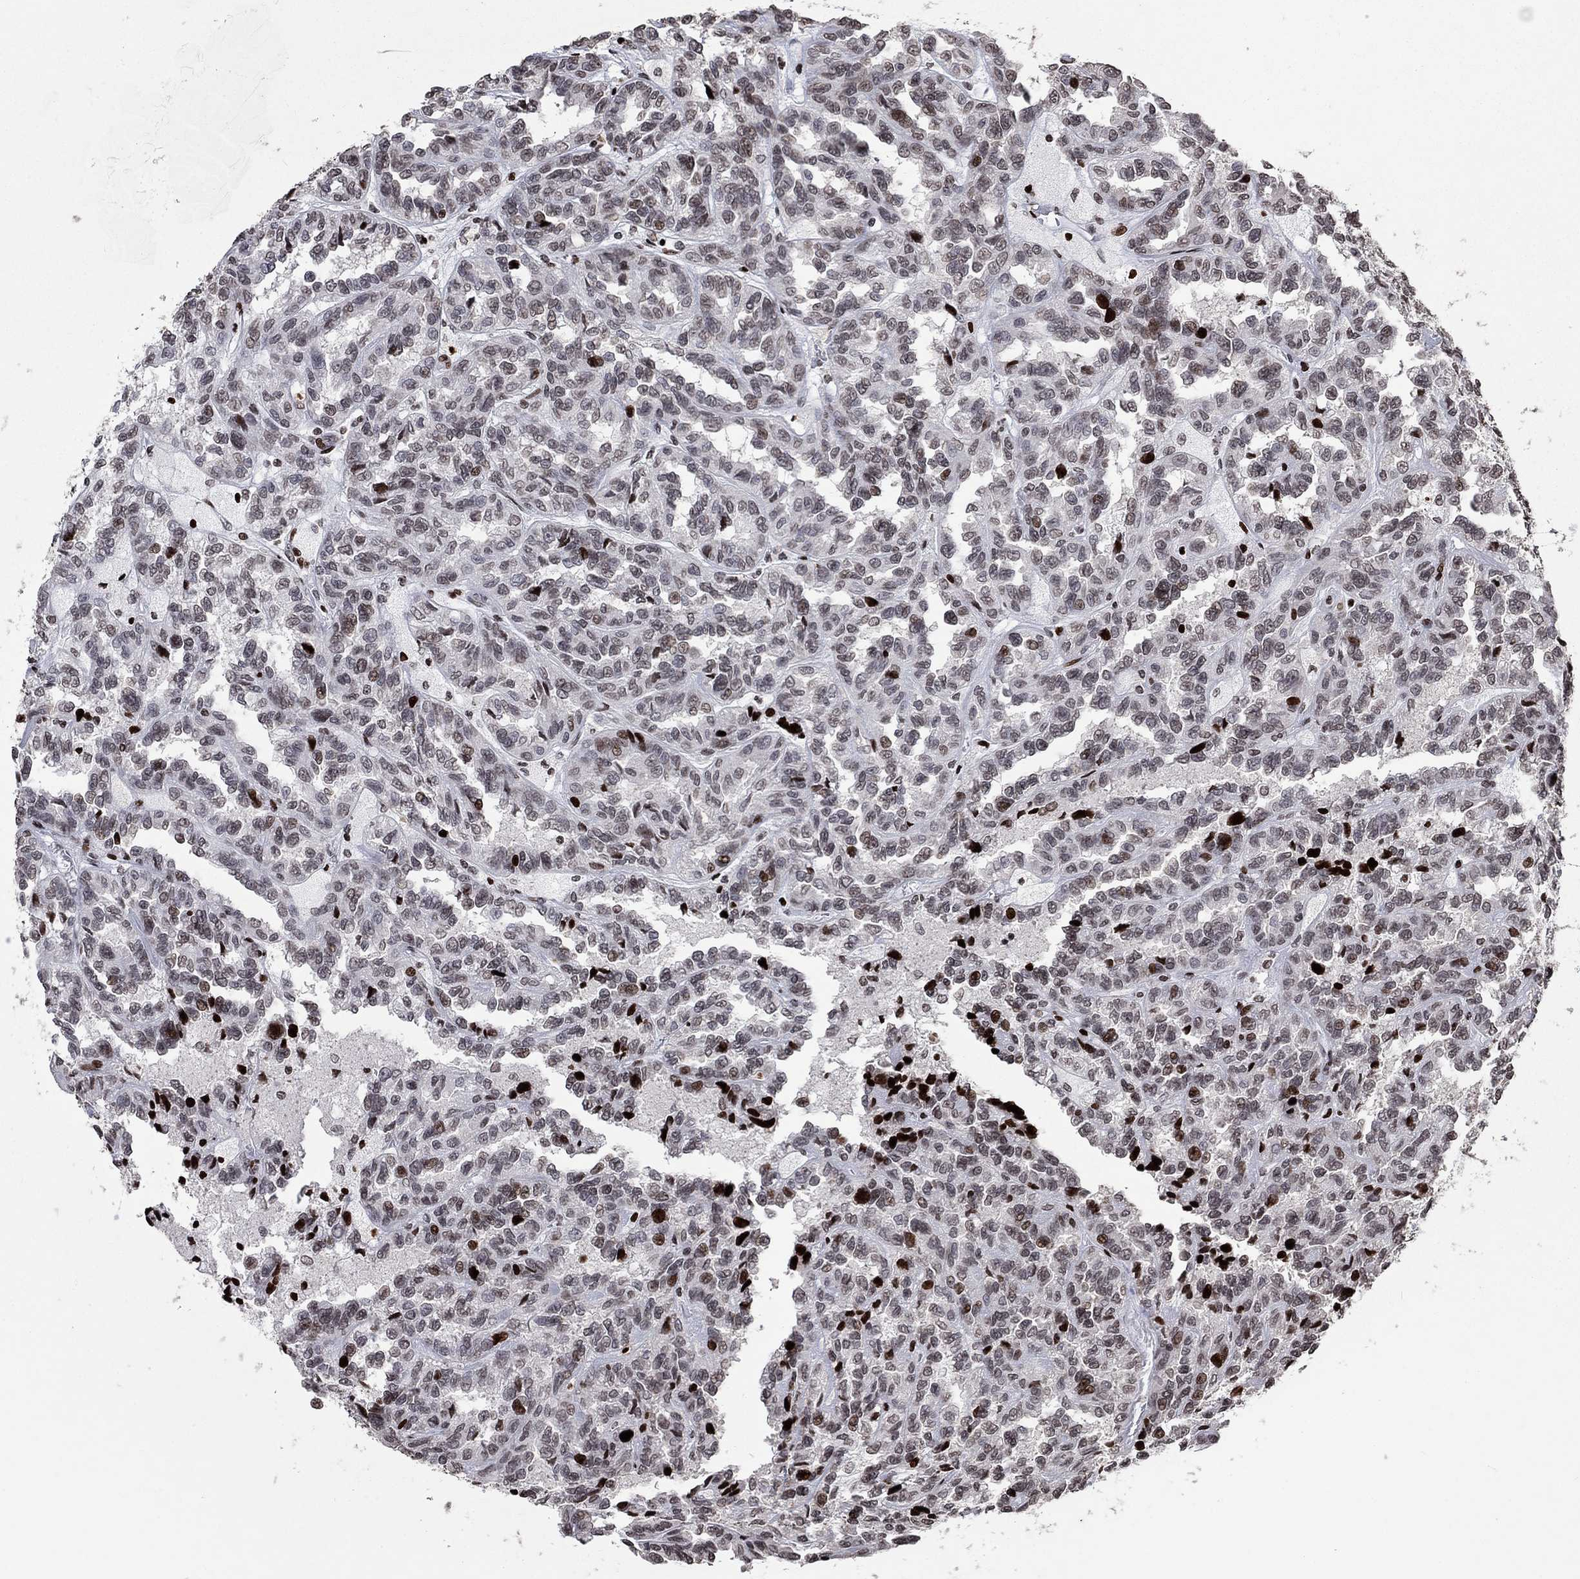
{"staining": {"intensity": "moderate", "quantity": "<25%", "location": "nuclear"}, "tissue": "renal cancer", "cell_type": "Tumor cells", "image_type": "cancer", "snomed": [{"axis": "morphology", "description": "Adenocarcinoma, NOS"}, {"axis": "topography", "description": "Kidney"}], "caption": "Brown immunohistochemical staining in human renal adenocarcinoma demonstrates moderate nuclear staining in about <25% of tumor cells.", "gene": "SRSF3", "patient": {"sex": "male", "age": 79}}